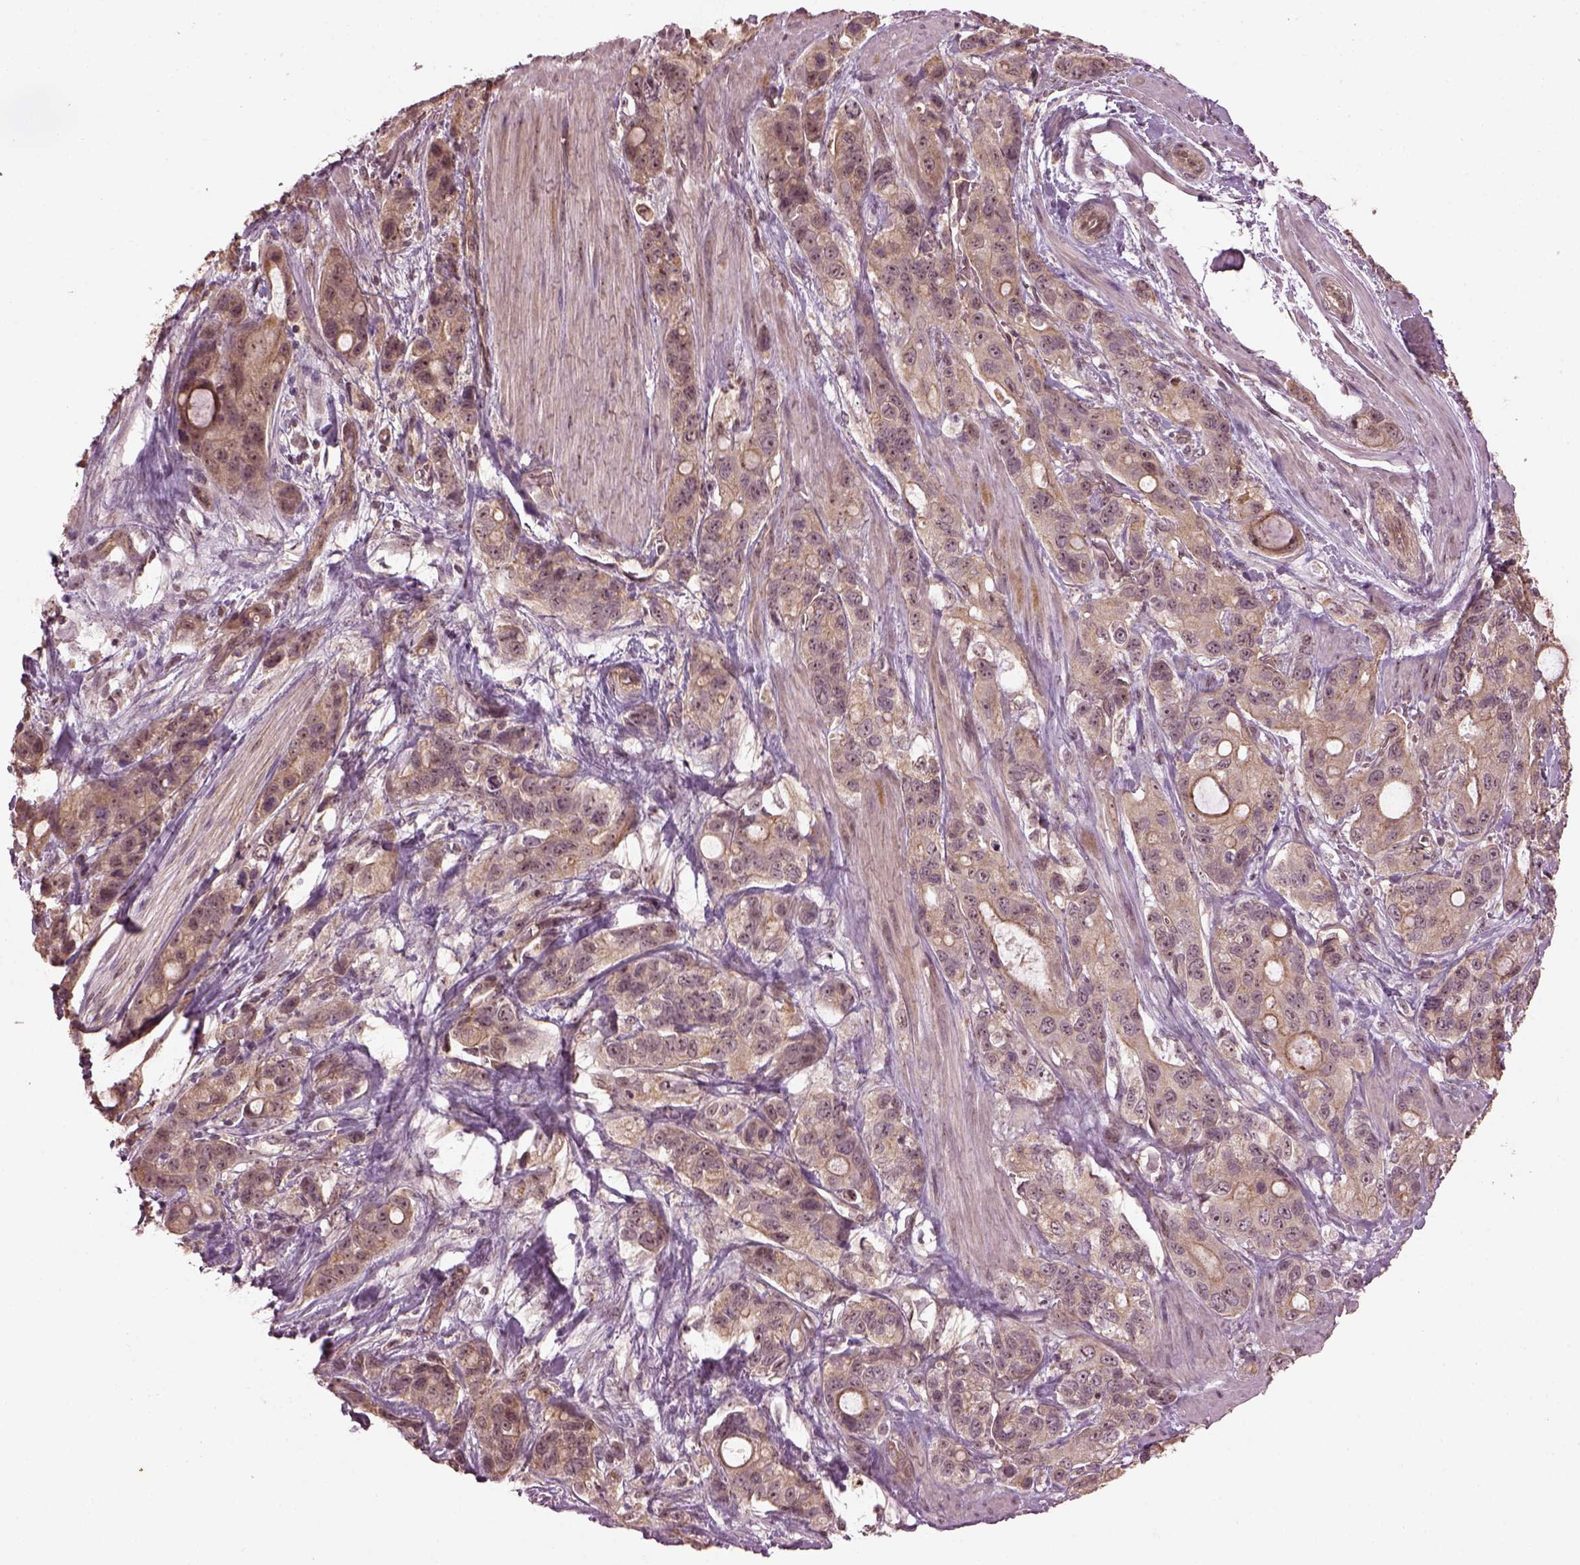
{"staining": {"intensity": "weak", "quantity": "25%-75%", "location": "cytoplasmic/membranous,nuclear"}, "tissue": "stomach cancer", "cell_type": "Tumor cells", "image_type": "cancer", "snomed": [{"axis": "morphology", "description": "Adenocarcinoma, NOS"}, {"axis": "topography", "description": "Stomach"}], "caption": "Protein positivity by immunohistochemistry displays weak cytoplasmic/membranous and nuclear positivity in approximately 25%-75% of tumor cells in stomach adenocarcinoma.", "gene": "GNRH1", "patient": {"sex": "male", "age": 63}}